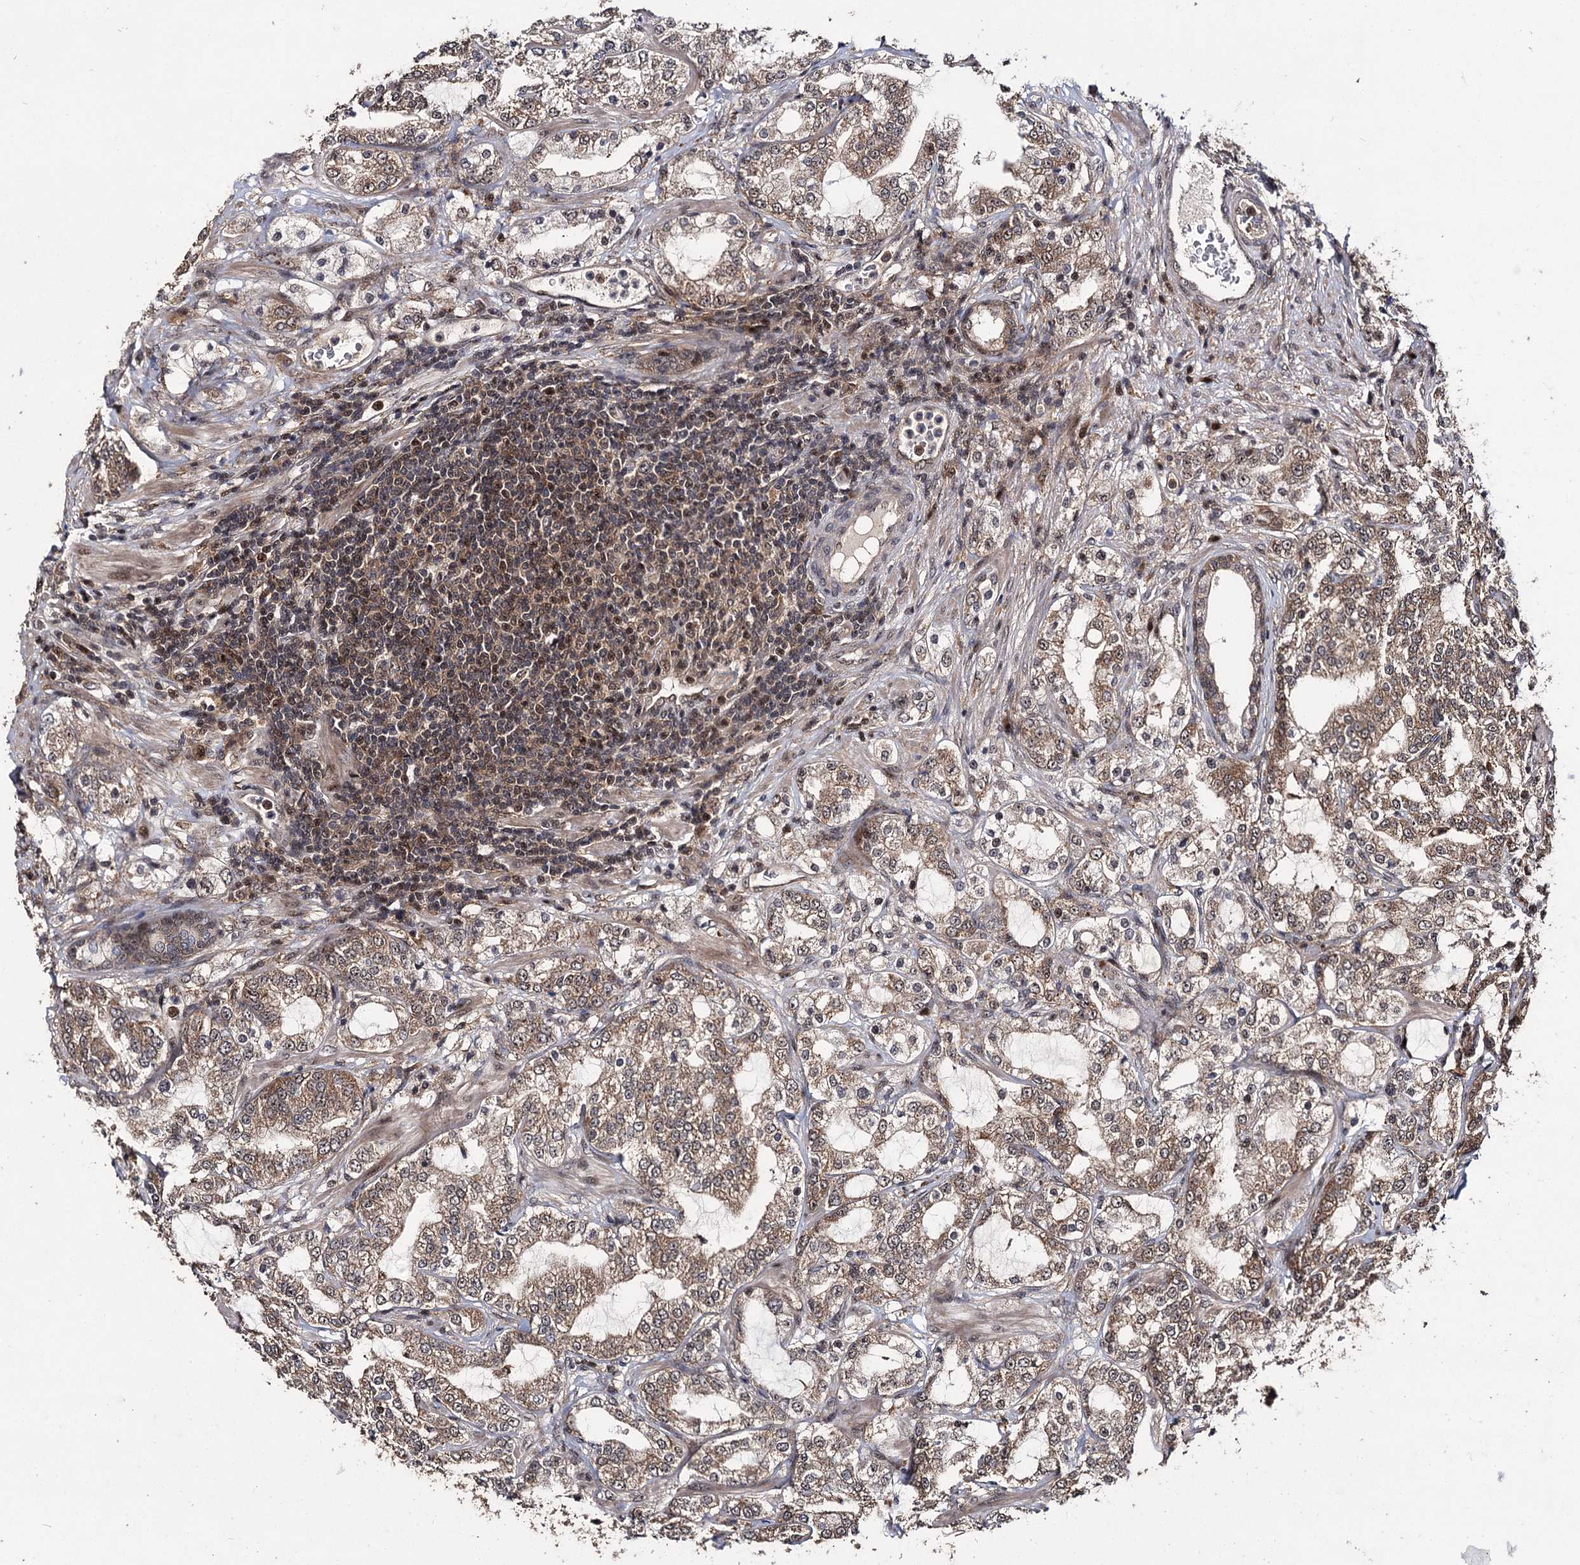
{"staining": {"intensity": "moderate", "quantity": ">75%", "location": "cytoplasmic/membranous,nuclear"}, "tissue": "prostate cancer", "cell_type": "Tumor cells", "image_type": "cancer", "snomed": [{"axis": "morphology", "description": "Adenocarcinoma, High grade"}, {"axis": "topography", "description": "Prostate"}], "caption": "Immunohistochemical staining of prostate cancer exhibits medium levels of moderate cytoplasmic/membranous and nuclear protein staining in approximately >75% of tumor cells.", "gene": "MKNK2", "patient": {"sex": "male", "age": 64}}